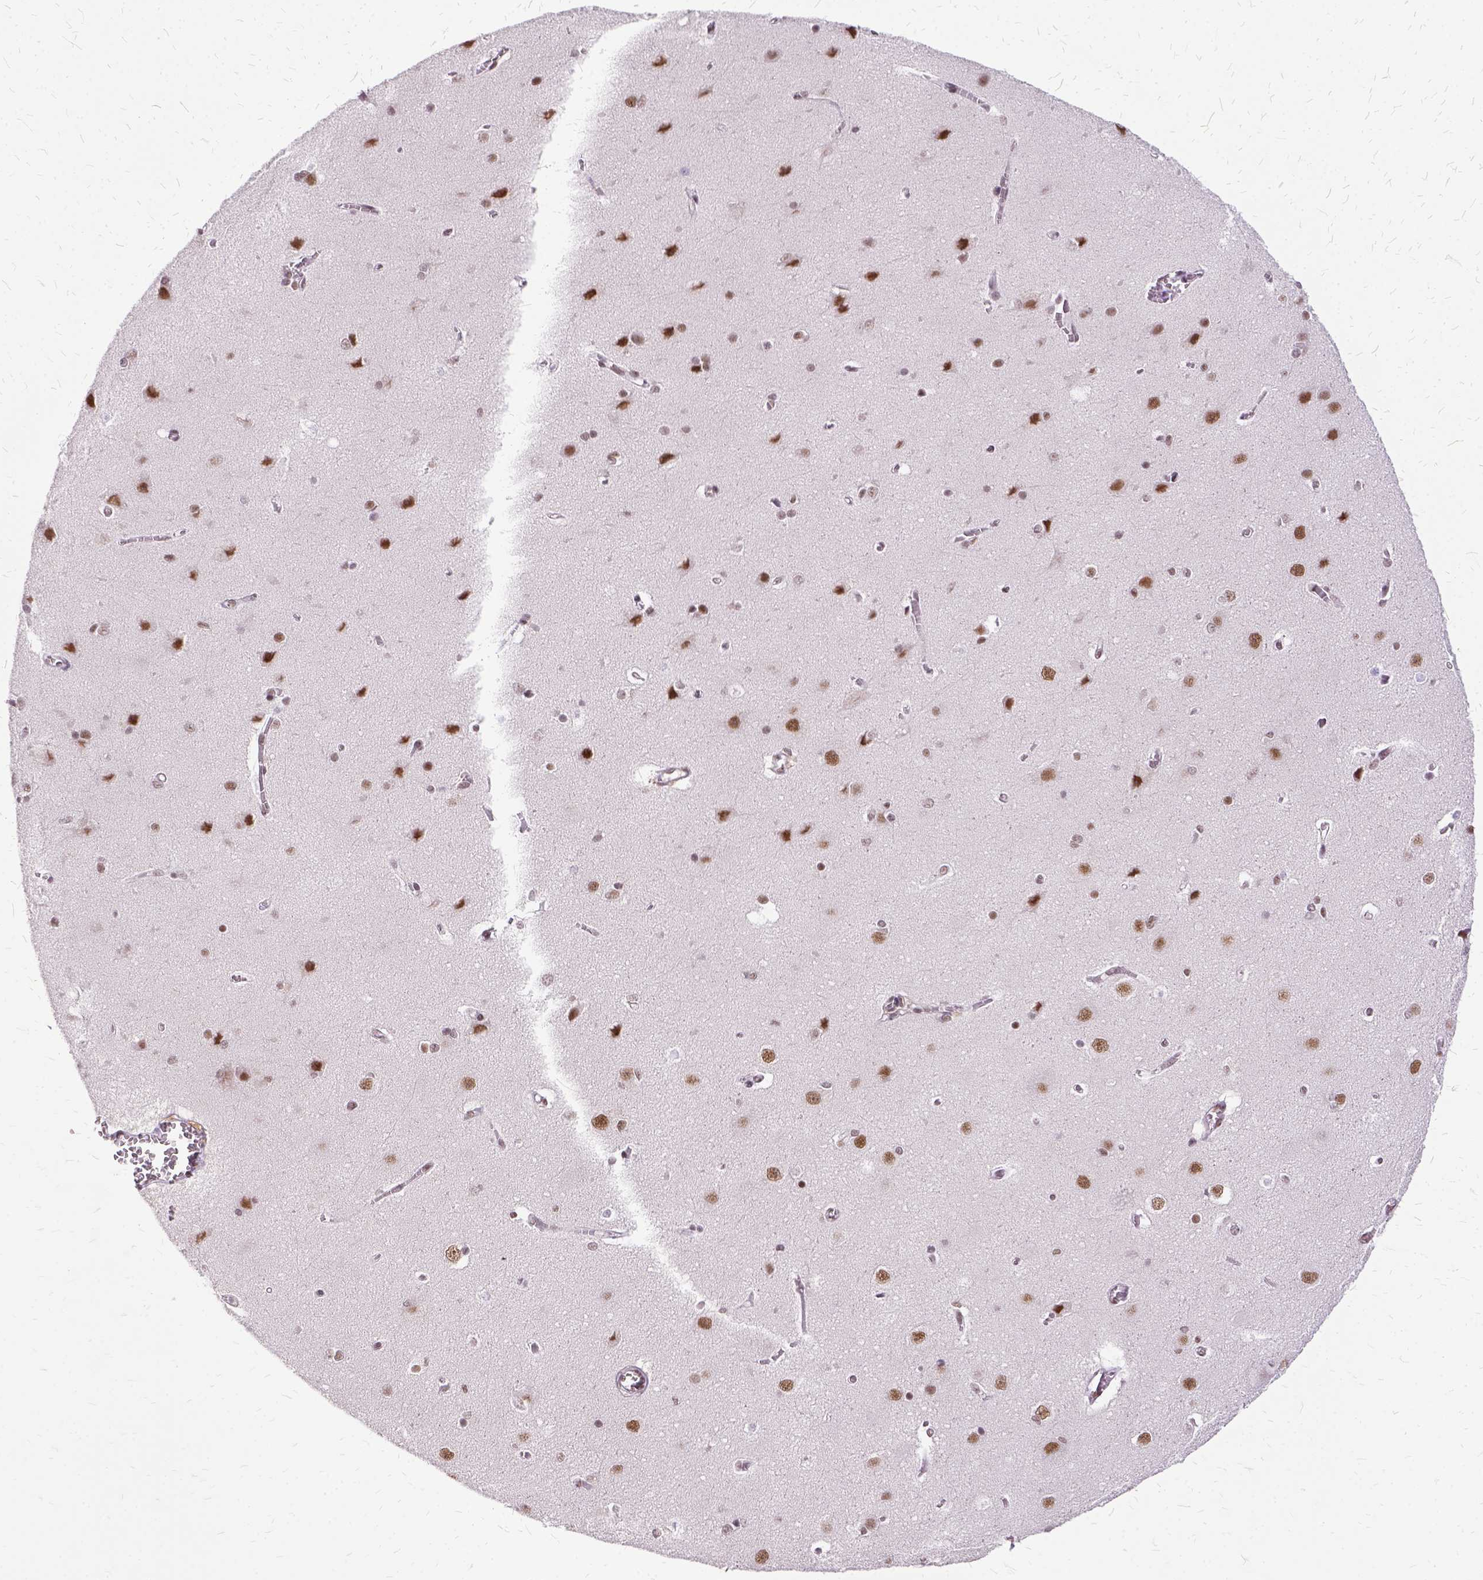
{"staining": {"intensity": "weak", "quantity": ">75%", "location": "nuclear"}, "tissue": "cerebral cortex", "cell_type": "Endothelial cells", "image_type": "normal", "snomed": [{"axis": "morphology", "description": "Normal tissue, NOS"}, {"axis": "topography", "description": "Cerebral cortex"}], "caption": "Immunohistochemical staining of unremarkable cerebral cortex demonstrates >75% levels of weak nuclear protein expression in approximately >75% of endothelial cells.", "gene": "SETD1A", "patient": {"sex": "male", "age": 37}}